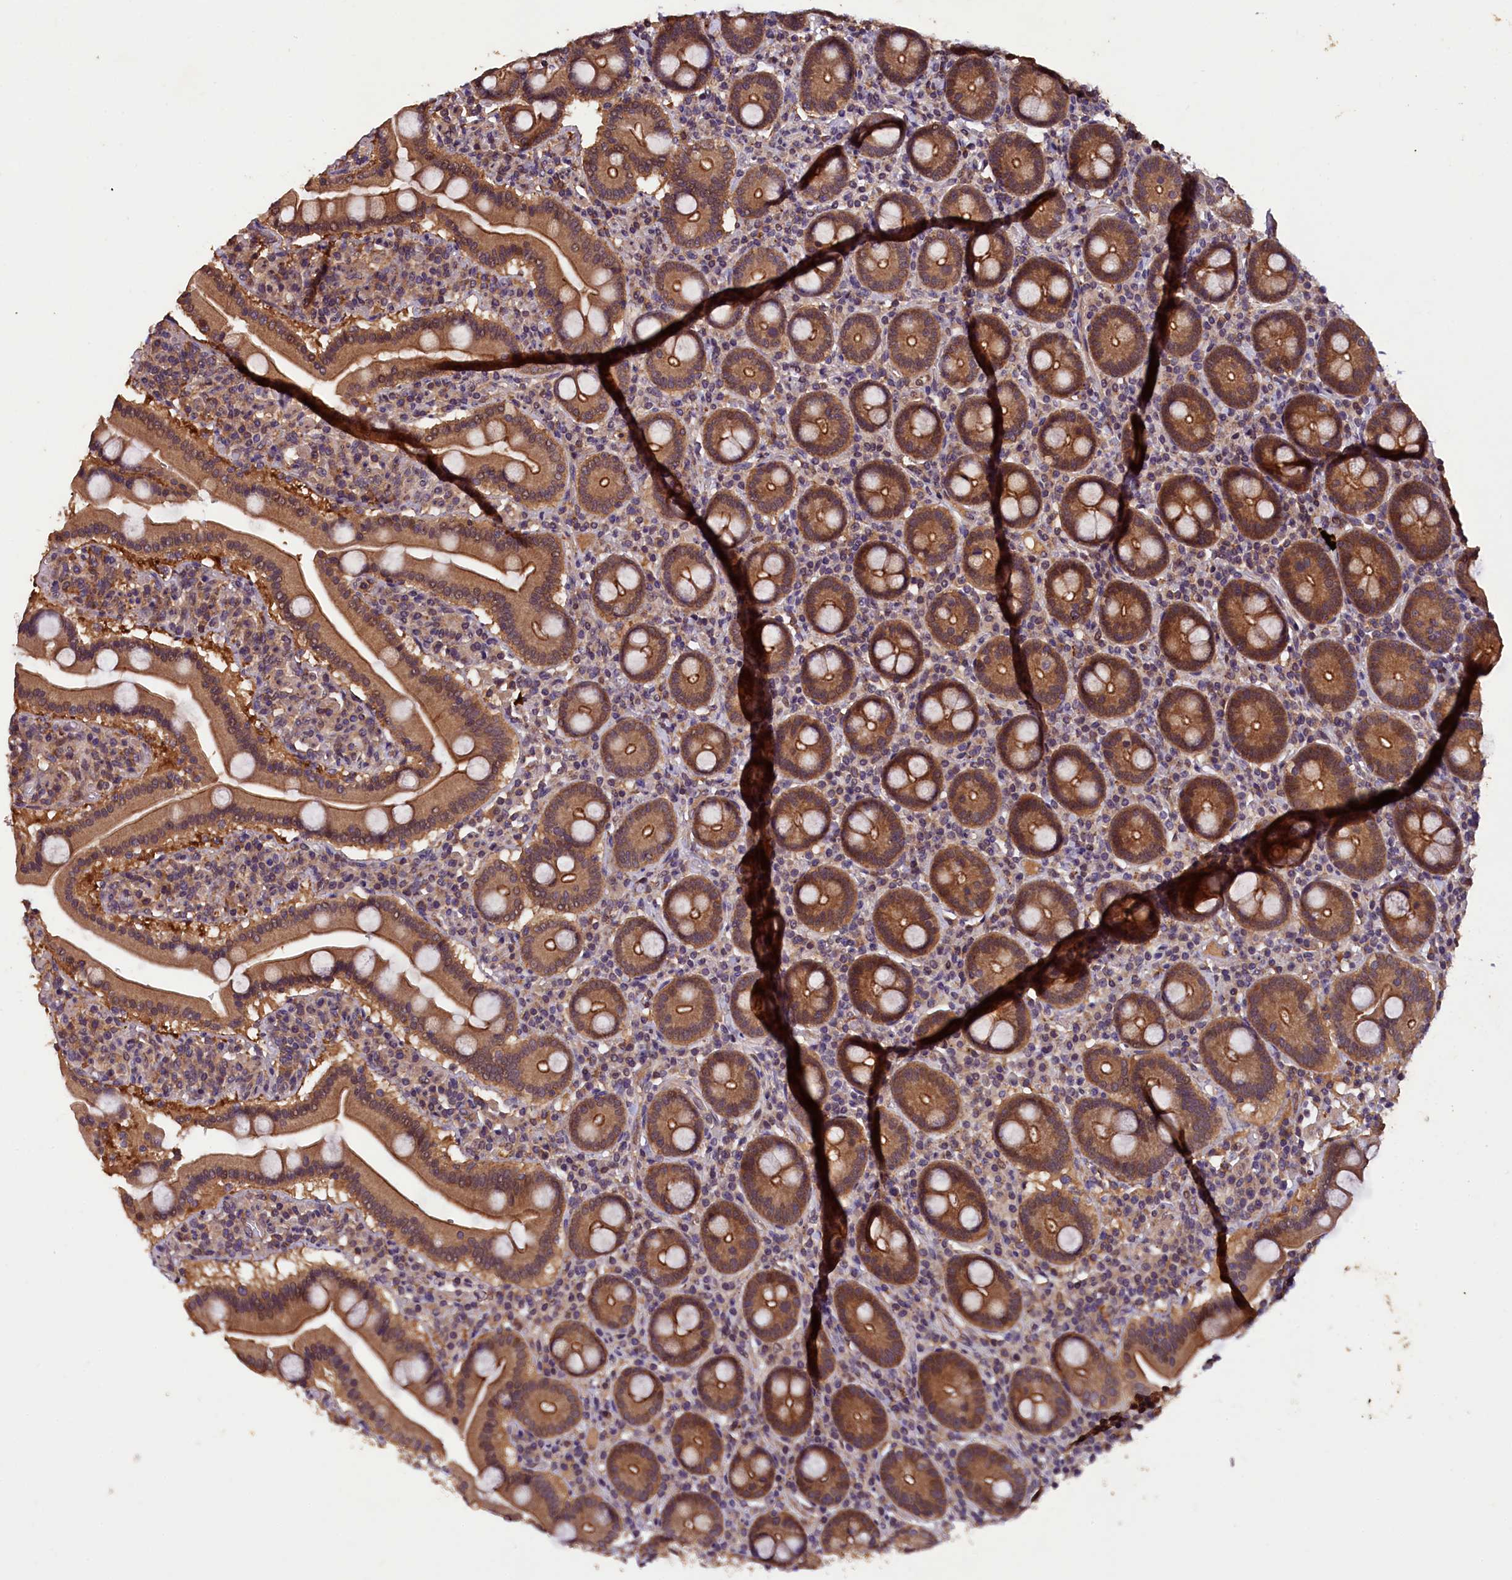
{"staining": {"intensity": "strong", "quantity": ">75%", "location": "cytoplasmic/membranous"}, "tissue": "duodenum", "cell_type": "Glandular cells", "image_type": "normal", "snomed": [{"axis": "morphology", "description": "Normal tissue, NOS"}, {"axis": "topography", "description": "Duodenum"}], "caption": "A photomicrograph of human duodenum stained for a protein displays strong cytoplasmic/membranous brown staining in glandular cells. (DAB (3,3'-diaminobenzidine) IHC, brown staining for protein, blue staining for nuclei).", "gene": "PLXNB1", "patient": {"sex": "male", "age": 55}}